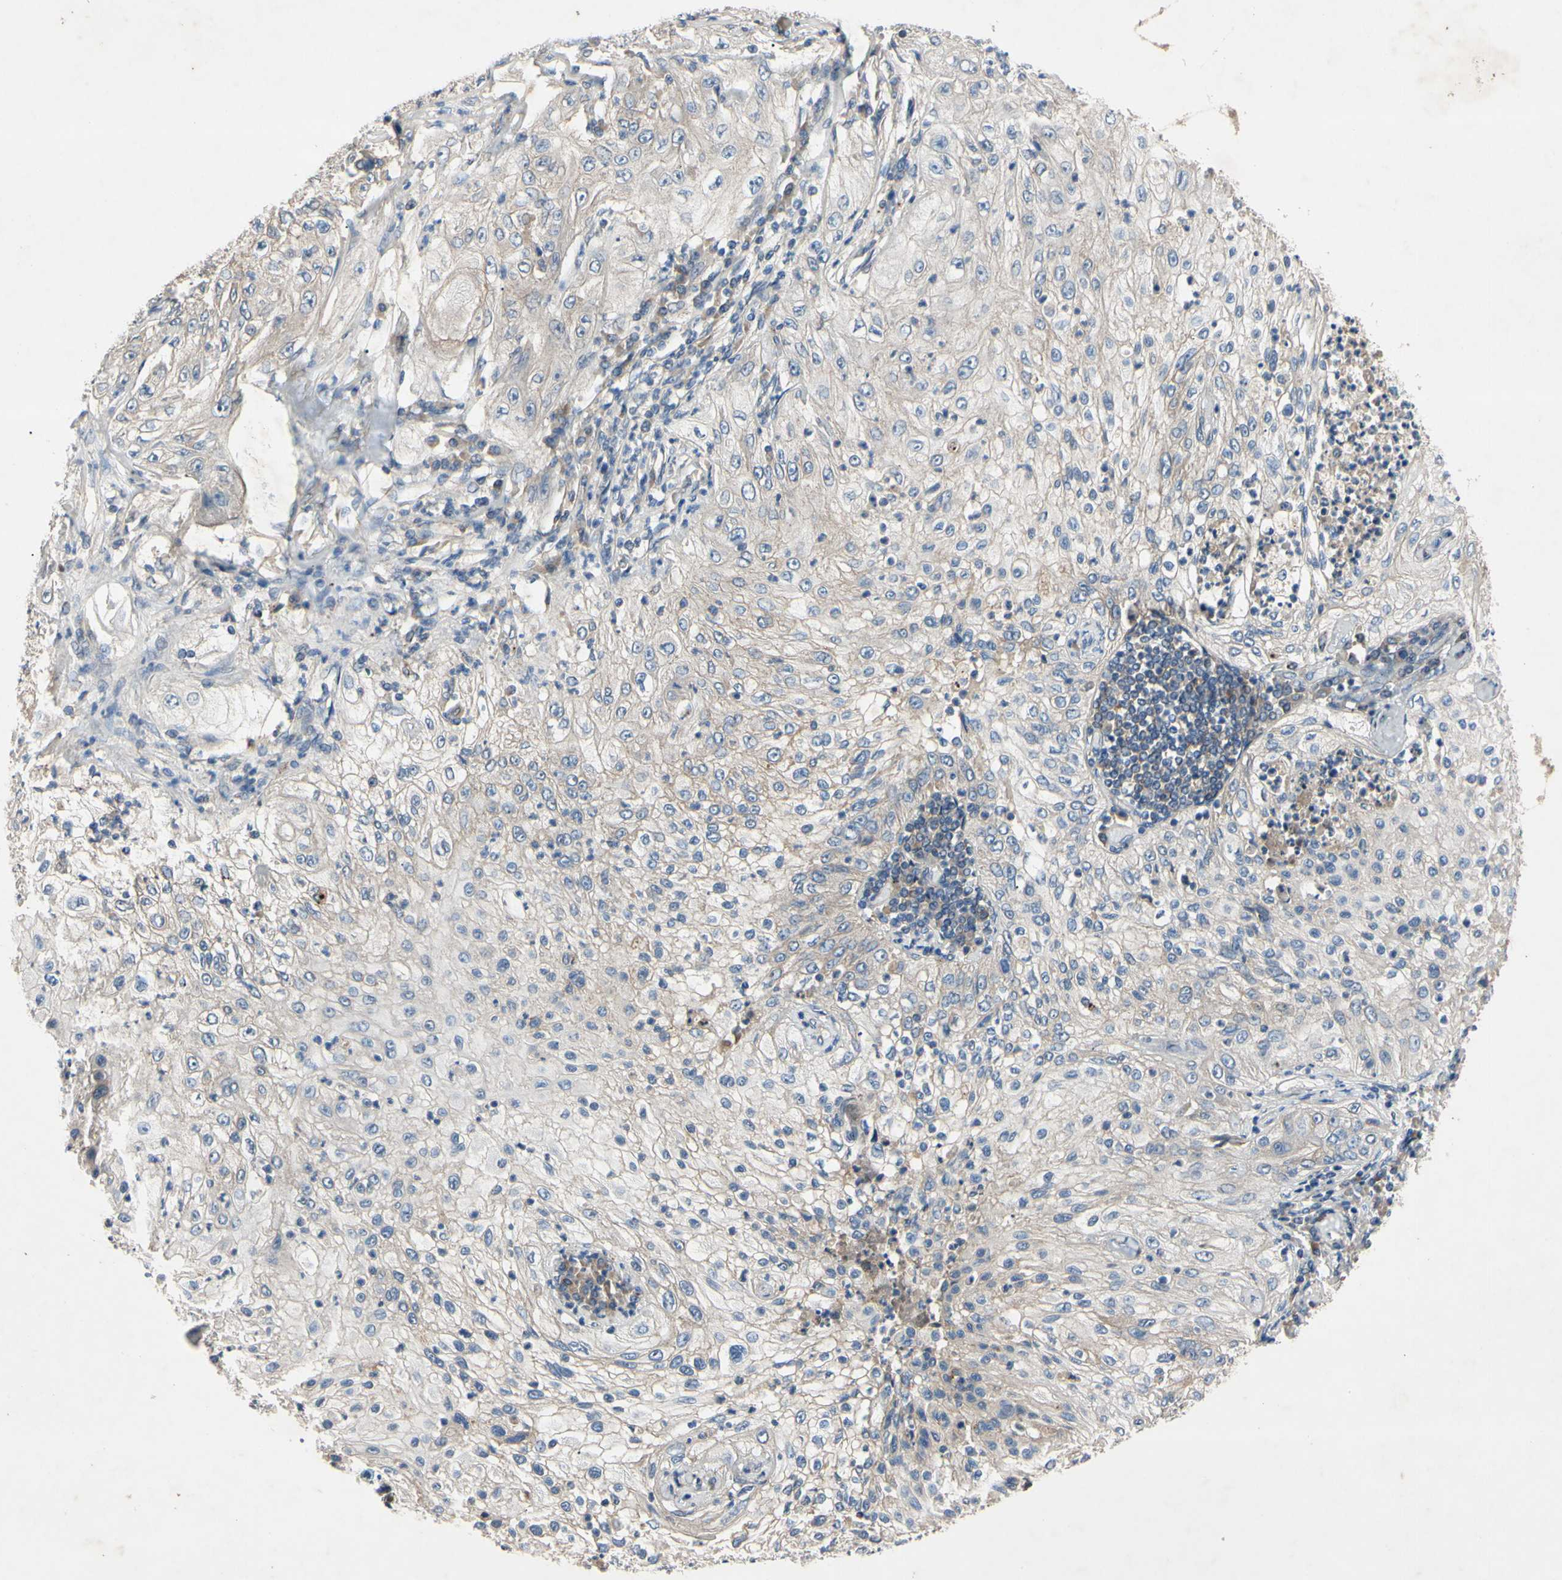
{"staining": {"intensity": "weak", "quantity": "25%-75%", "location": "cytoplasmic/membranous"}, "tissue": "lung cancer", "cell_type": "Tumor cells", "image_type": "cancer", "snomed": [{"axis": "morphology", "description": "Inflammation, NOS"}, {"axis": "morphology", "description": "Squamous cell carcinoma, NOS"}, {"axis": "topography", "description": "Lymph node"}, {"axis": "topography", "description": "Soft tissue"}, {"axis": "topography", "description": "Lung"}], "caption": "There is low levels of weak cytoplasmic/membranous staining in tumor cells of lung cancer (squamous cell carcinoma), as demonstrated by immunohistochemical staining (brown color).", "gene": "HILPDA", "patient": {"sex": "male", "age": 66}}